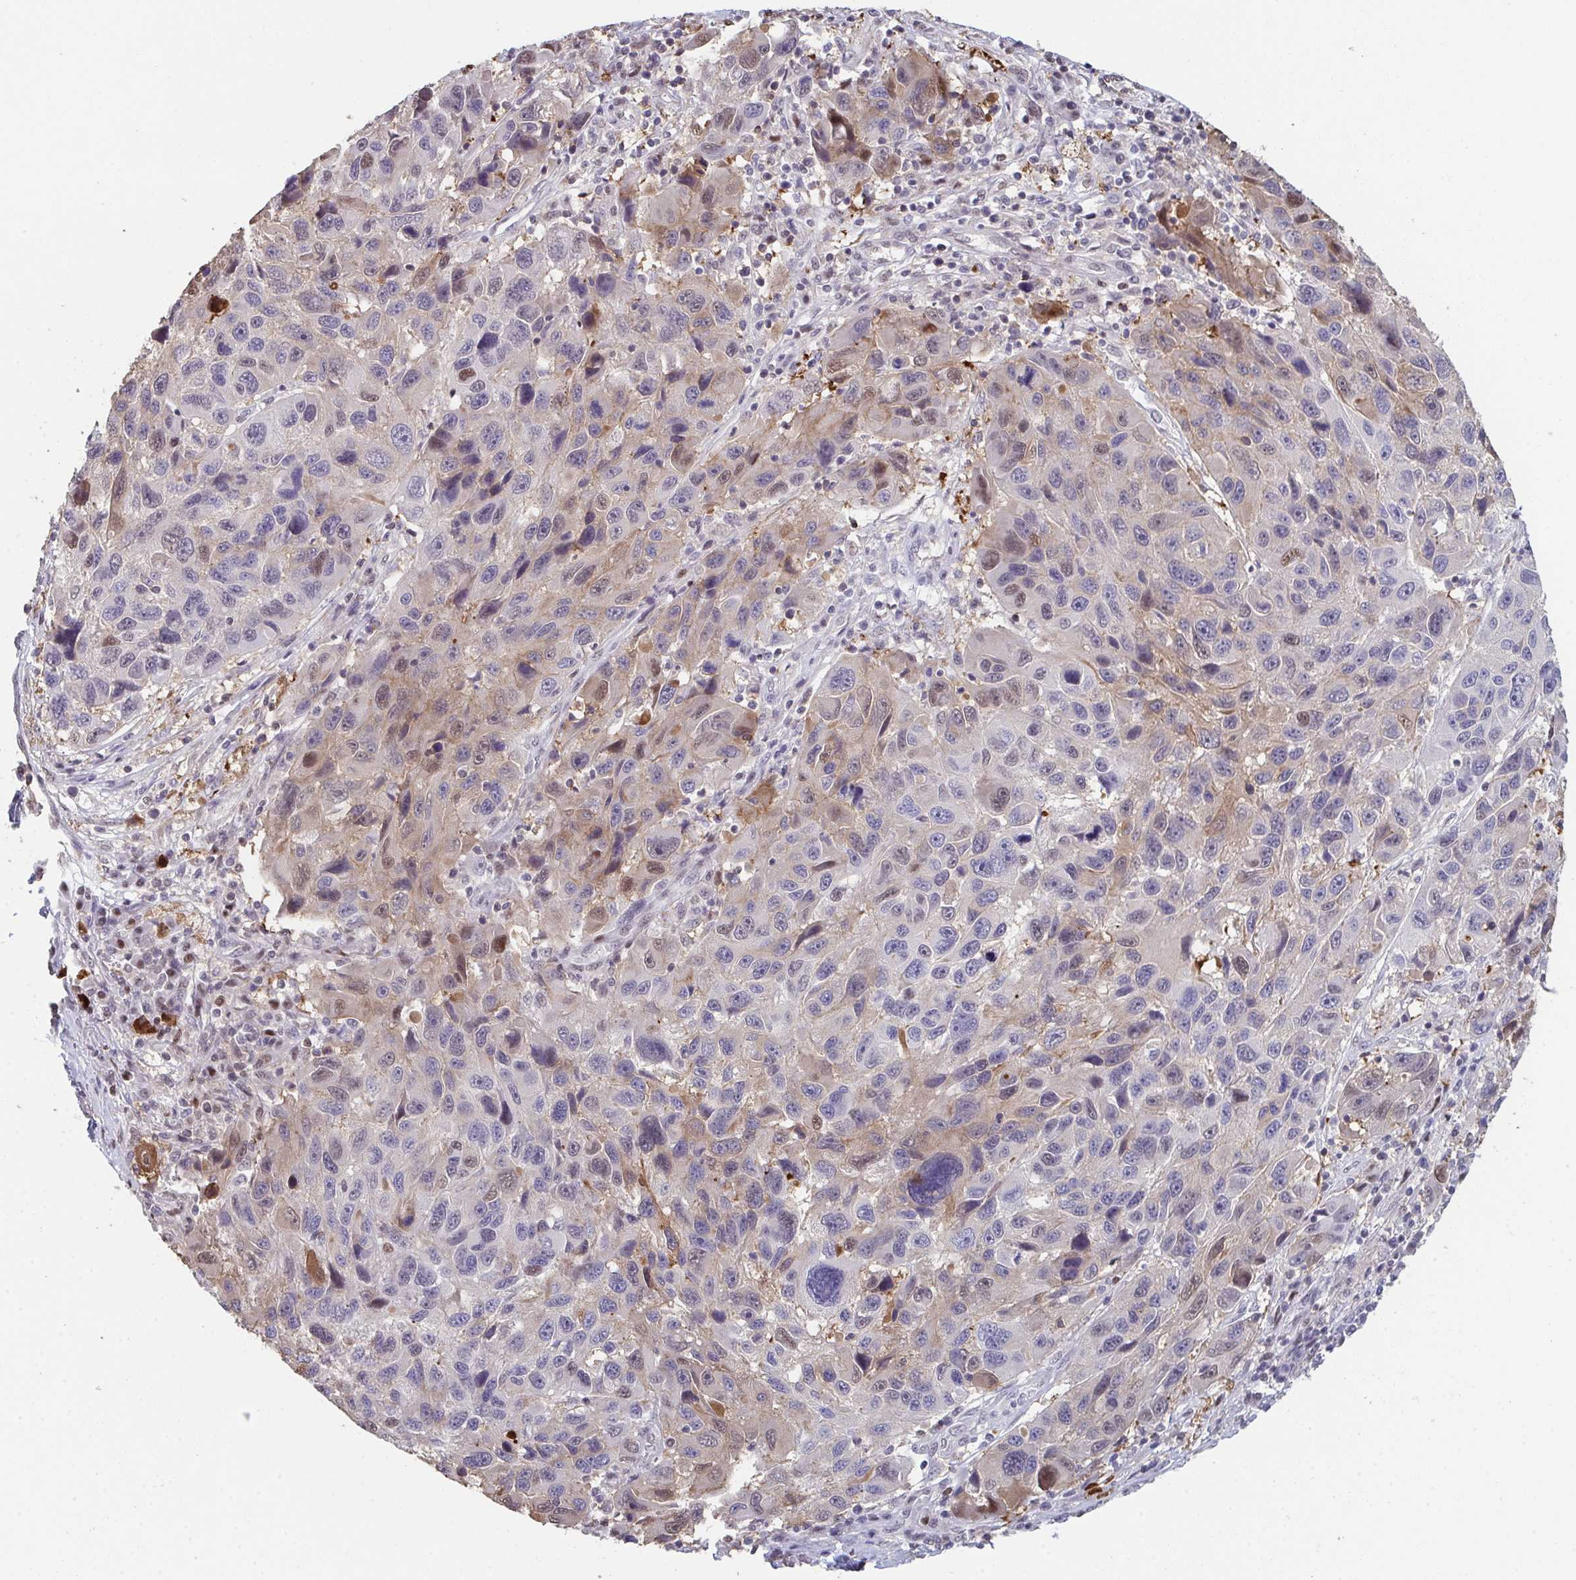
{"staining": {"intensity": "weak", "quantity": "<25%", "location": "cytoplasmic/membranous,nuclear"}, "tissue": "melanoma", "cell_type": "Tumor cells", "image_type": "cancer", "snomed": [{"axis": "morphology", "description": "Malignant melanoma, NOS"}, {"axis": "topography", "description": "Skin"}], "caption": "This is an immunohistochemistry (IHC) micrograph of human malignant melanoma. There is no expression in tumor cells.", "gene": "ACD", "patient": {"sex": "male", "age": 53}}